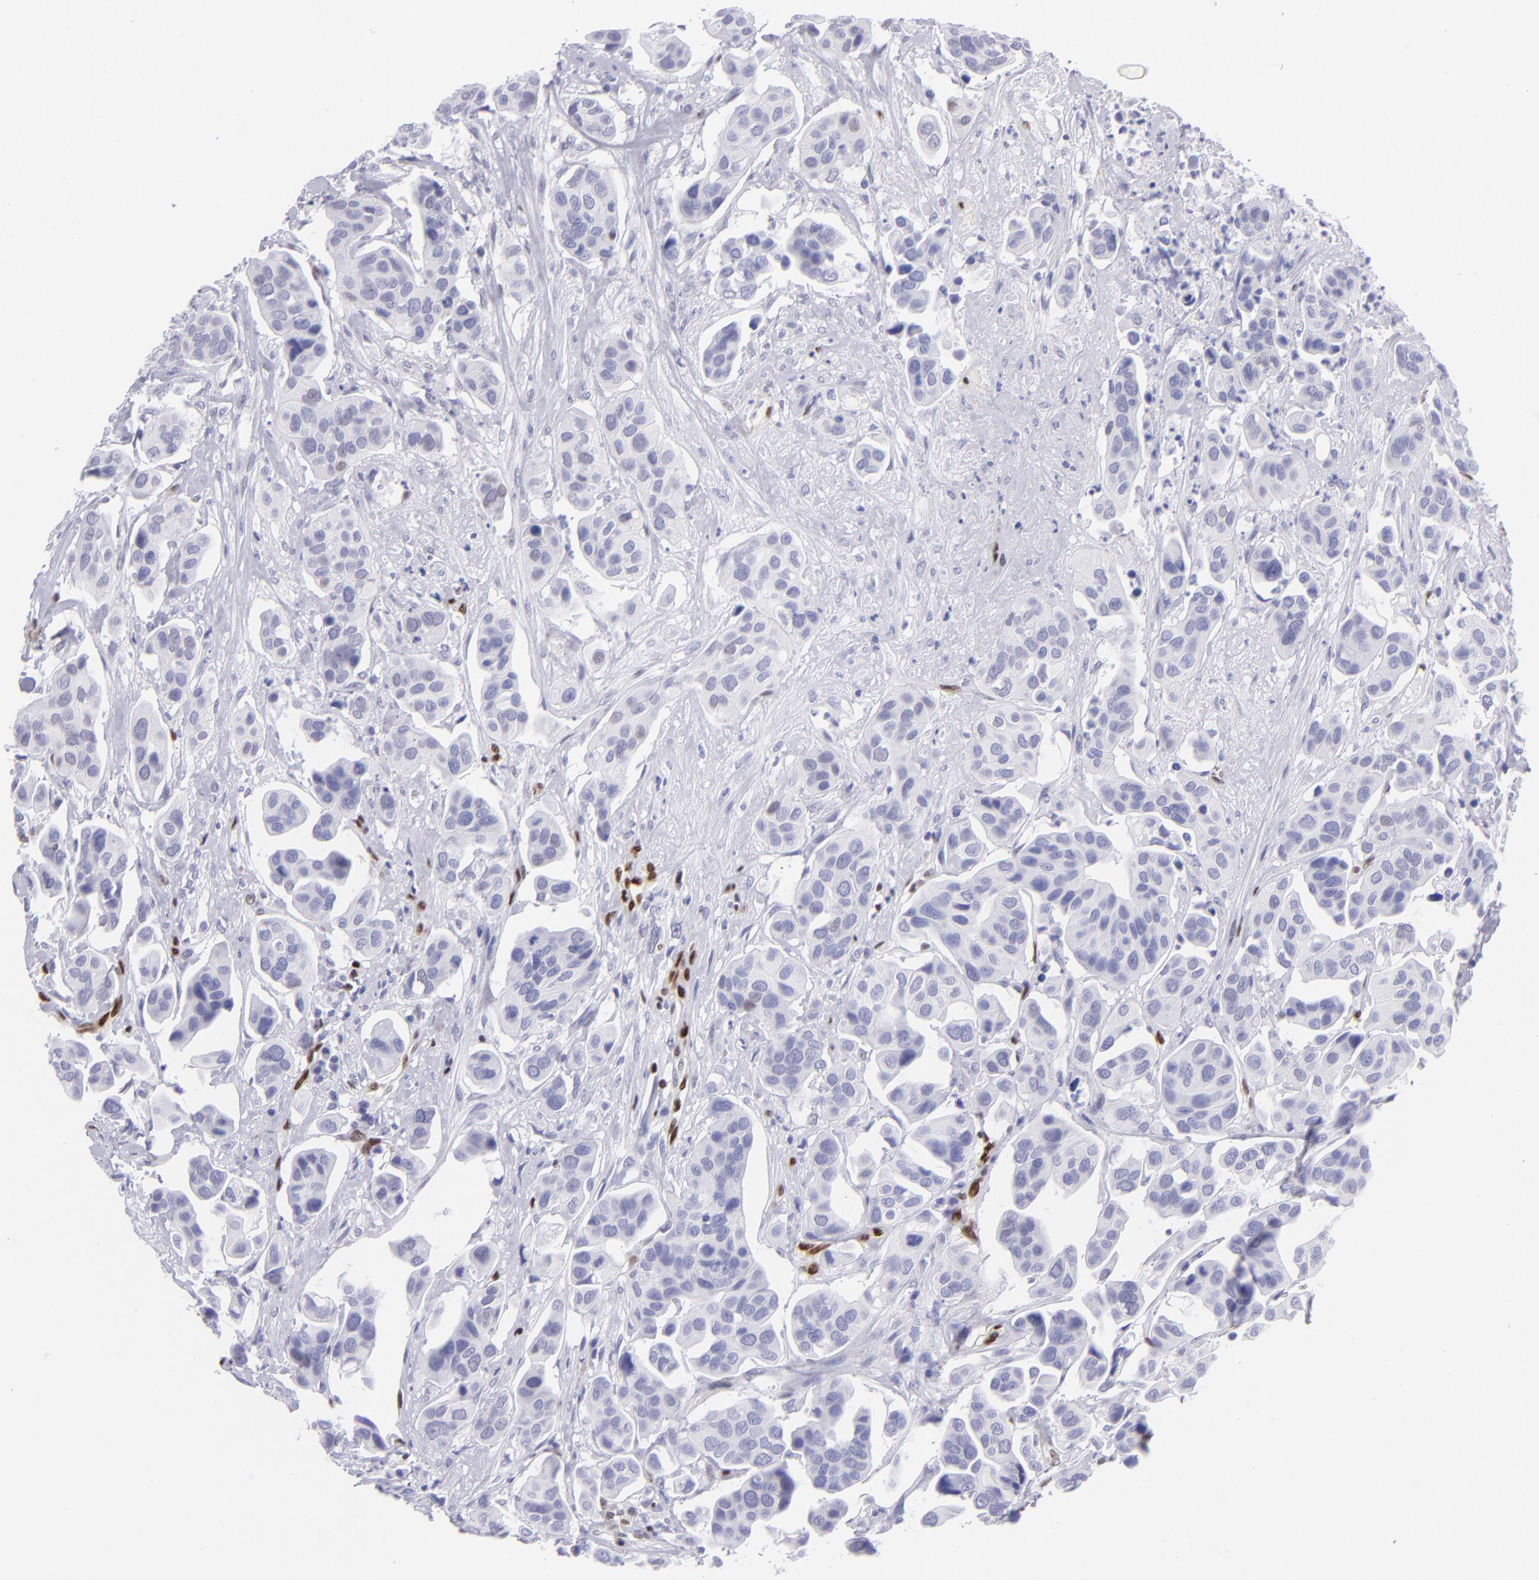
{"staining": {"intensity": "negative", "quantity": "none", "location": "none"}, "tissue": "urothelial cancer", "cell_type": "Tumor cells", "image_type": "cancer", "snomed": [{"axis": "morphology", "description": "Adenocarcinoma, NOS"}, {"axis": "topography", "description": "Urinary bladder"}], "caption": "A high-resolution micrograph shows immunohistochemistry staining of urothelial cancer, which demonstrates no significant positivity in tumor cells.", "gene": "ETS1", "patient": {"sex": "male", "age": 61}}